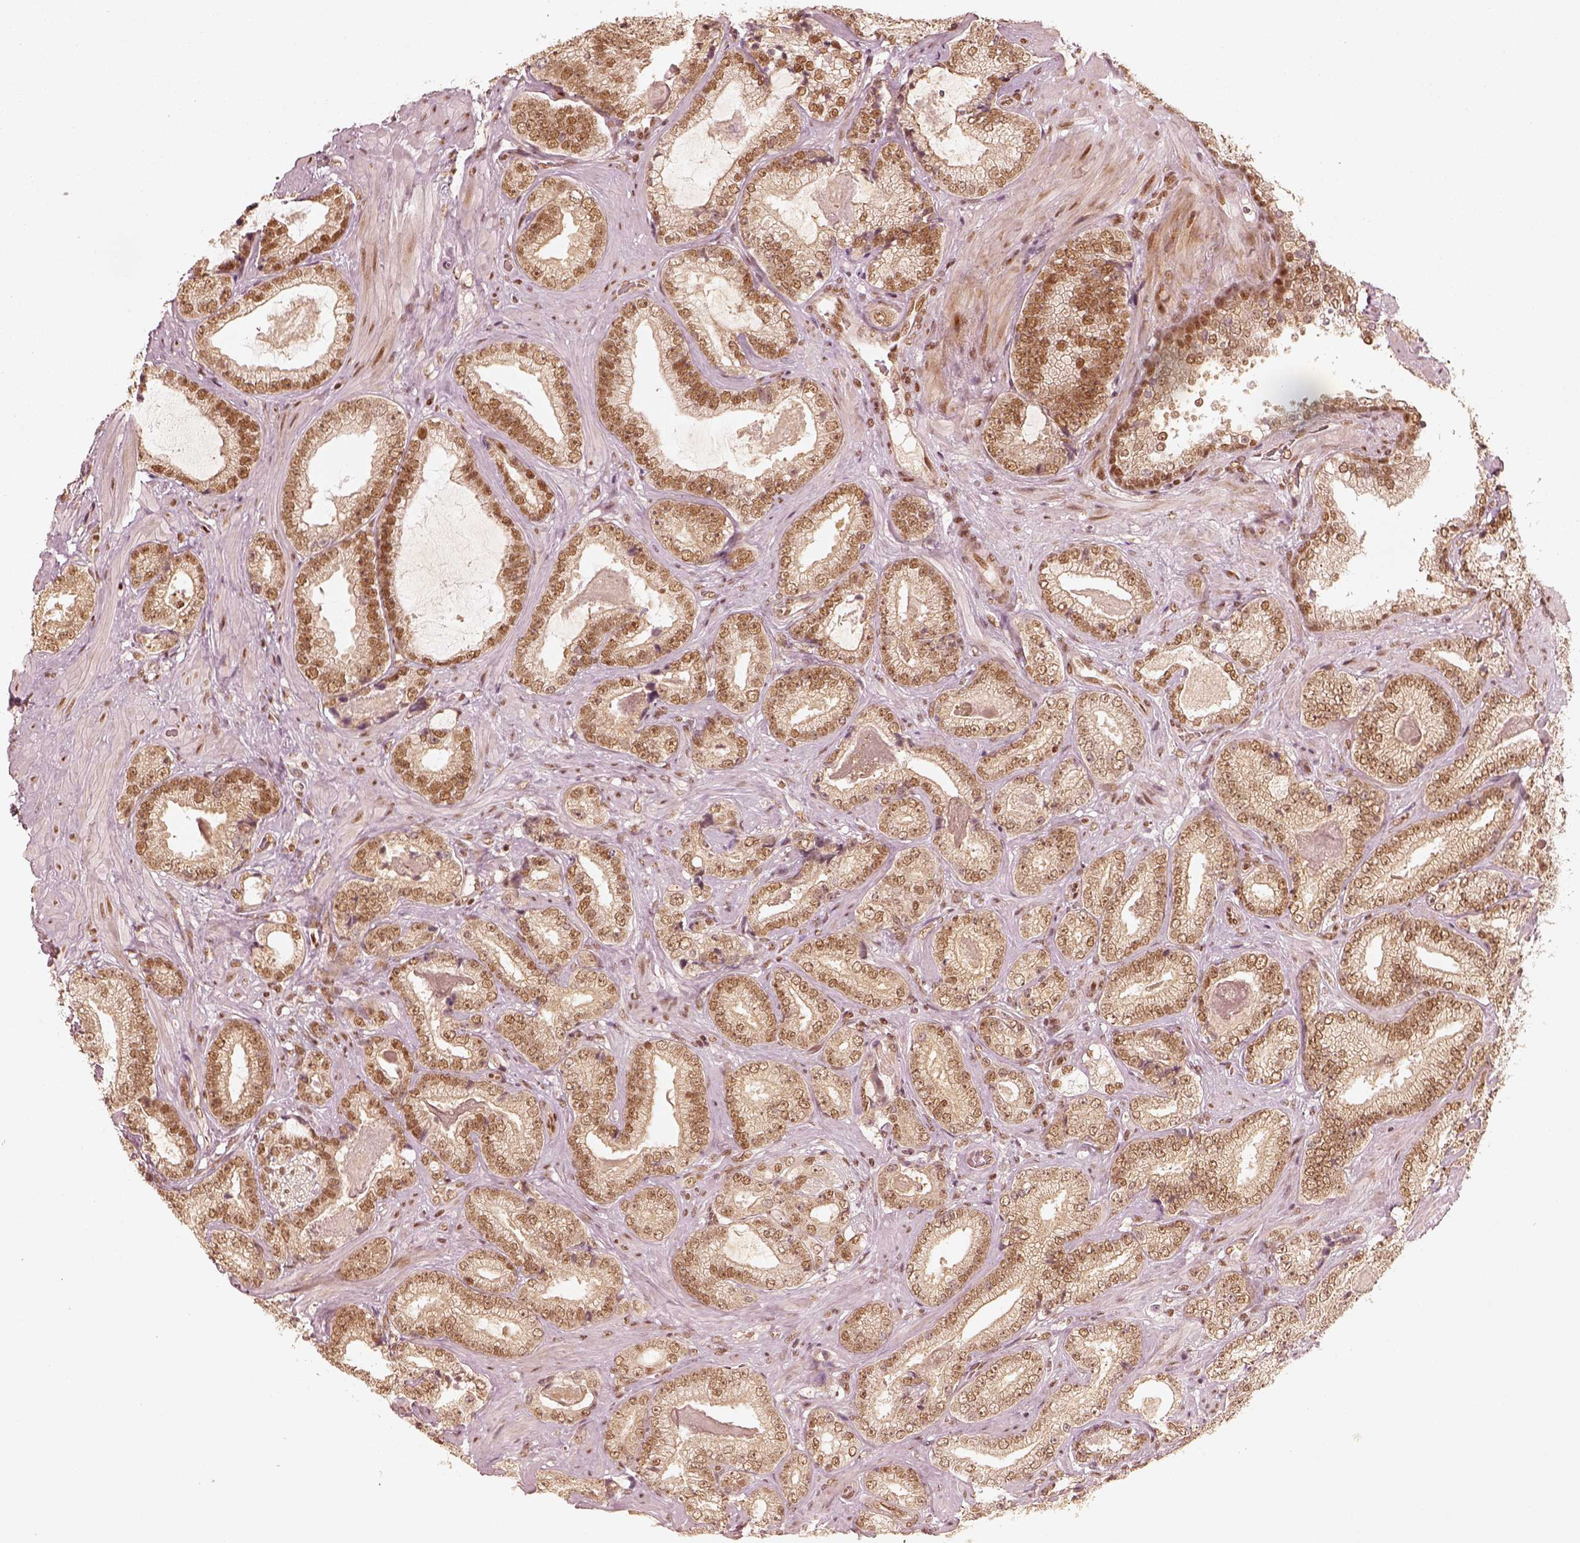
{"staining": {"intensity": "moderate", "quantity": ">75%", "location": "nuclear"}, "tissue": "prostate cancer", "cell_type": "Tumor cells", "image_type": "cancer", "snomed": [{"axis": "morphology", "description": "Adenocarcinoma, Low grade"}, {"axis": "topography", "description": "Prostate"}], "caption": "The histopathology image shows staining of prostate low-grade adenocarcinoma, revealing moderate nuclear protein expression (brown color) within tumor cells.", "gene": "GMEB2", "patient": {"sex": "male", "age": 61}}